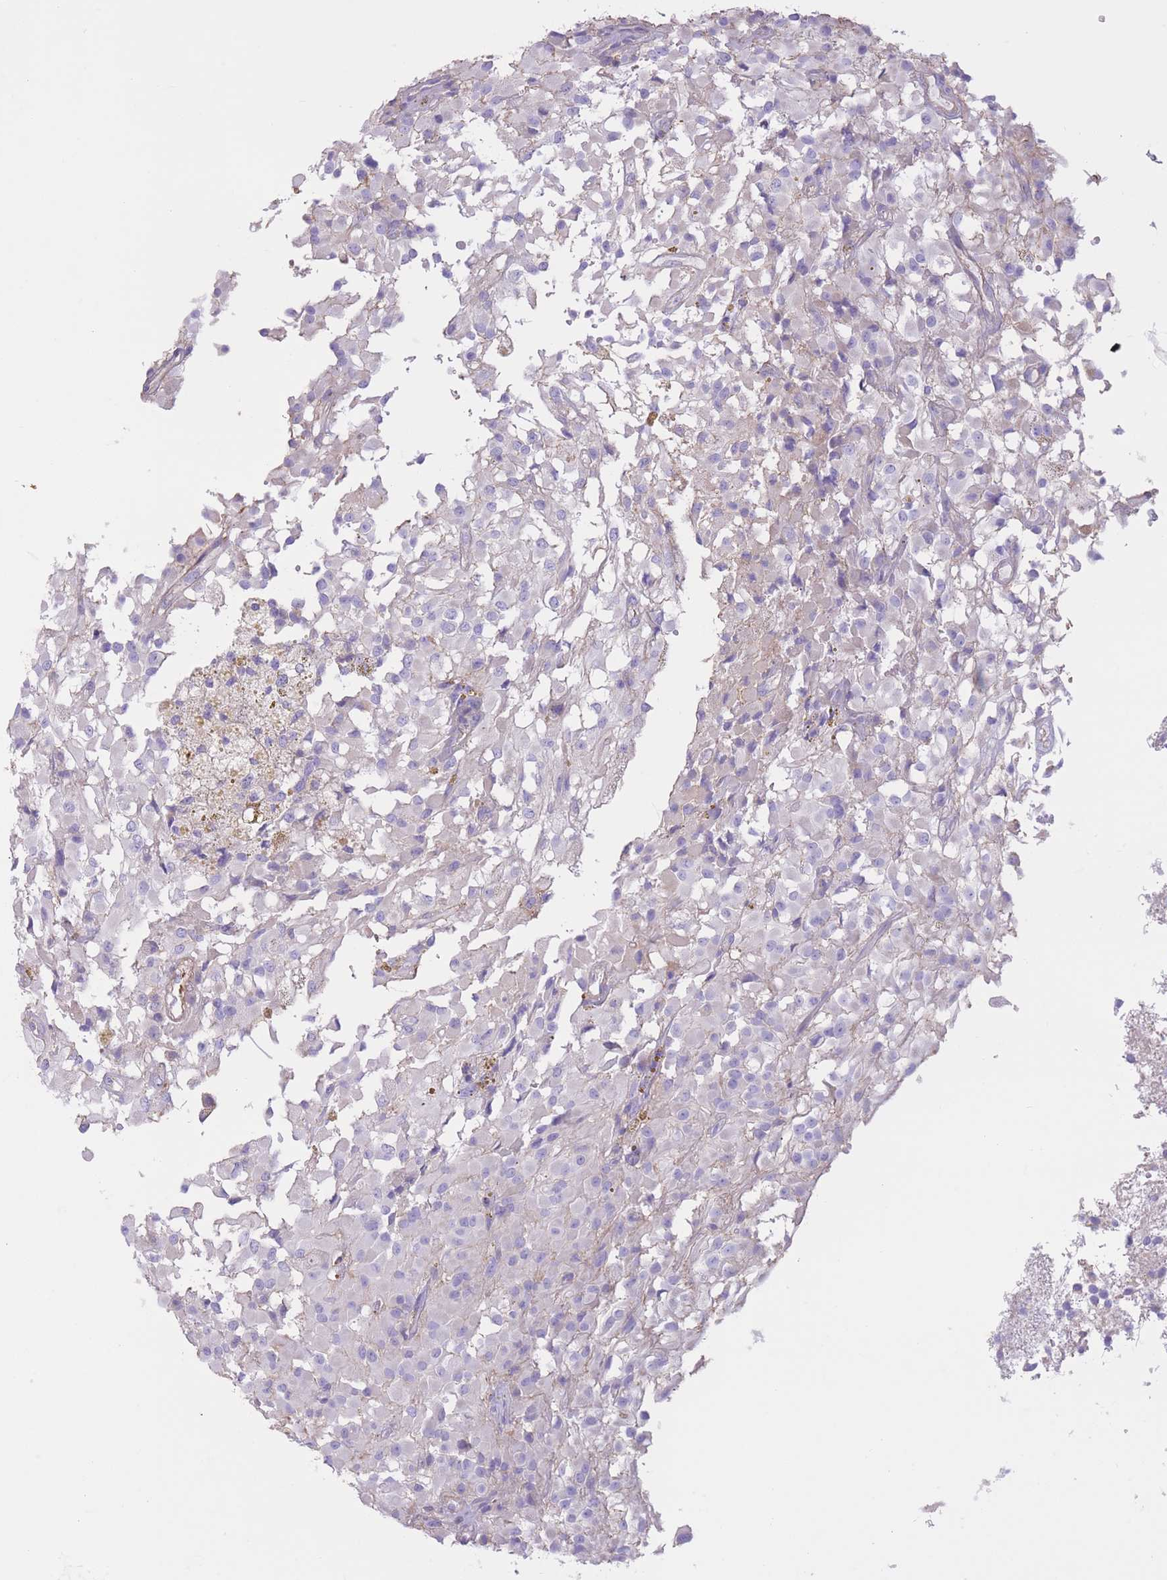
{"staining": {"intensity": "negative", "quantity": "none", "location": "none"}, "tissue": "glioma", "cell_type": "Tumor cells", "image_type": "cancer", "snomed": [{"axis": "morphology", "description": "Glioma, malignant, High grade"}, {"axis": "topography", "description": "Brain"}], "caption": "A photomicrograph of human malignant high-grade glioma is negative for staining in tumor cells.", "gene": "PDHA1", "patient": {"sex": "female", "age": 59}}